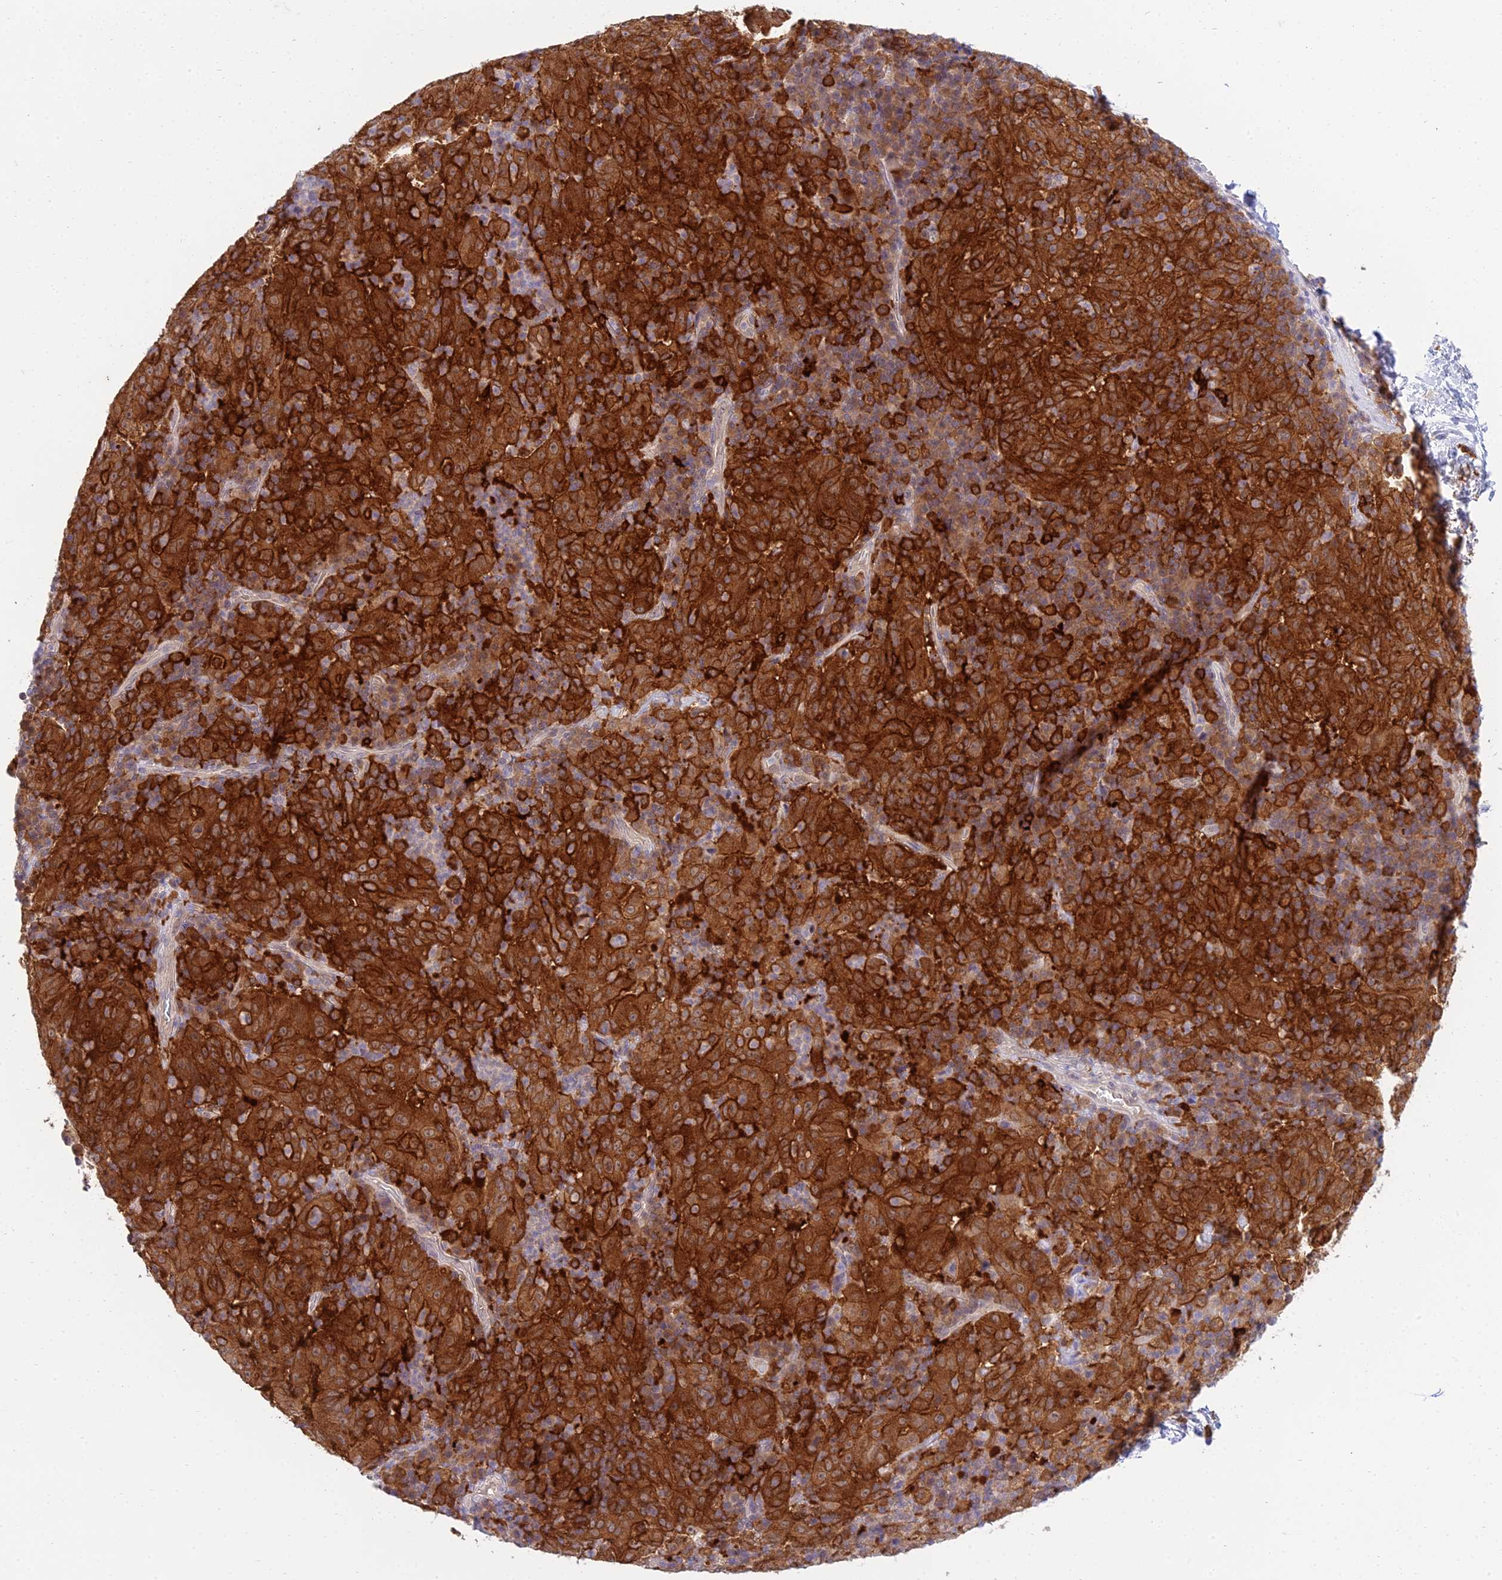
{"staining": {"intensity": "strong", "quantity": ">75%", "location": "cytoplasmic/membranous"}, "tissue": "pancreatic cancer", "cell_type": "Tumor cells", "image_type": "cancer", "snomed": [{"axis": "morphology", "description": "Adenocarcinoma, NOS"}, {"axis": "topography", "description": "Pancreas"}], "caption": "Immunohistochemical staining of pancreatic adenocarcinoma demonstrates high levels of strong cytoplasmic/membranous protein expression in approximately >75% of tumor cells. The protein of interest is shown in brown color, while the nuclei are stained blue.", "gene": "UBE2G1", "patient": {"sex": "male", "age": 63}}